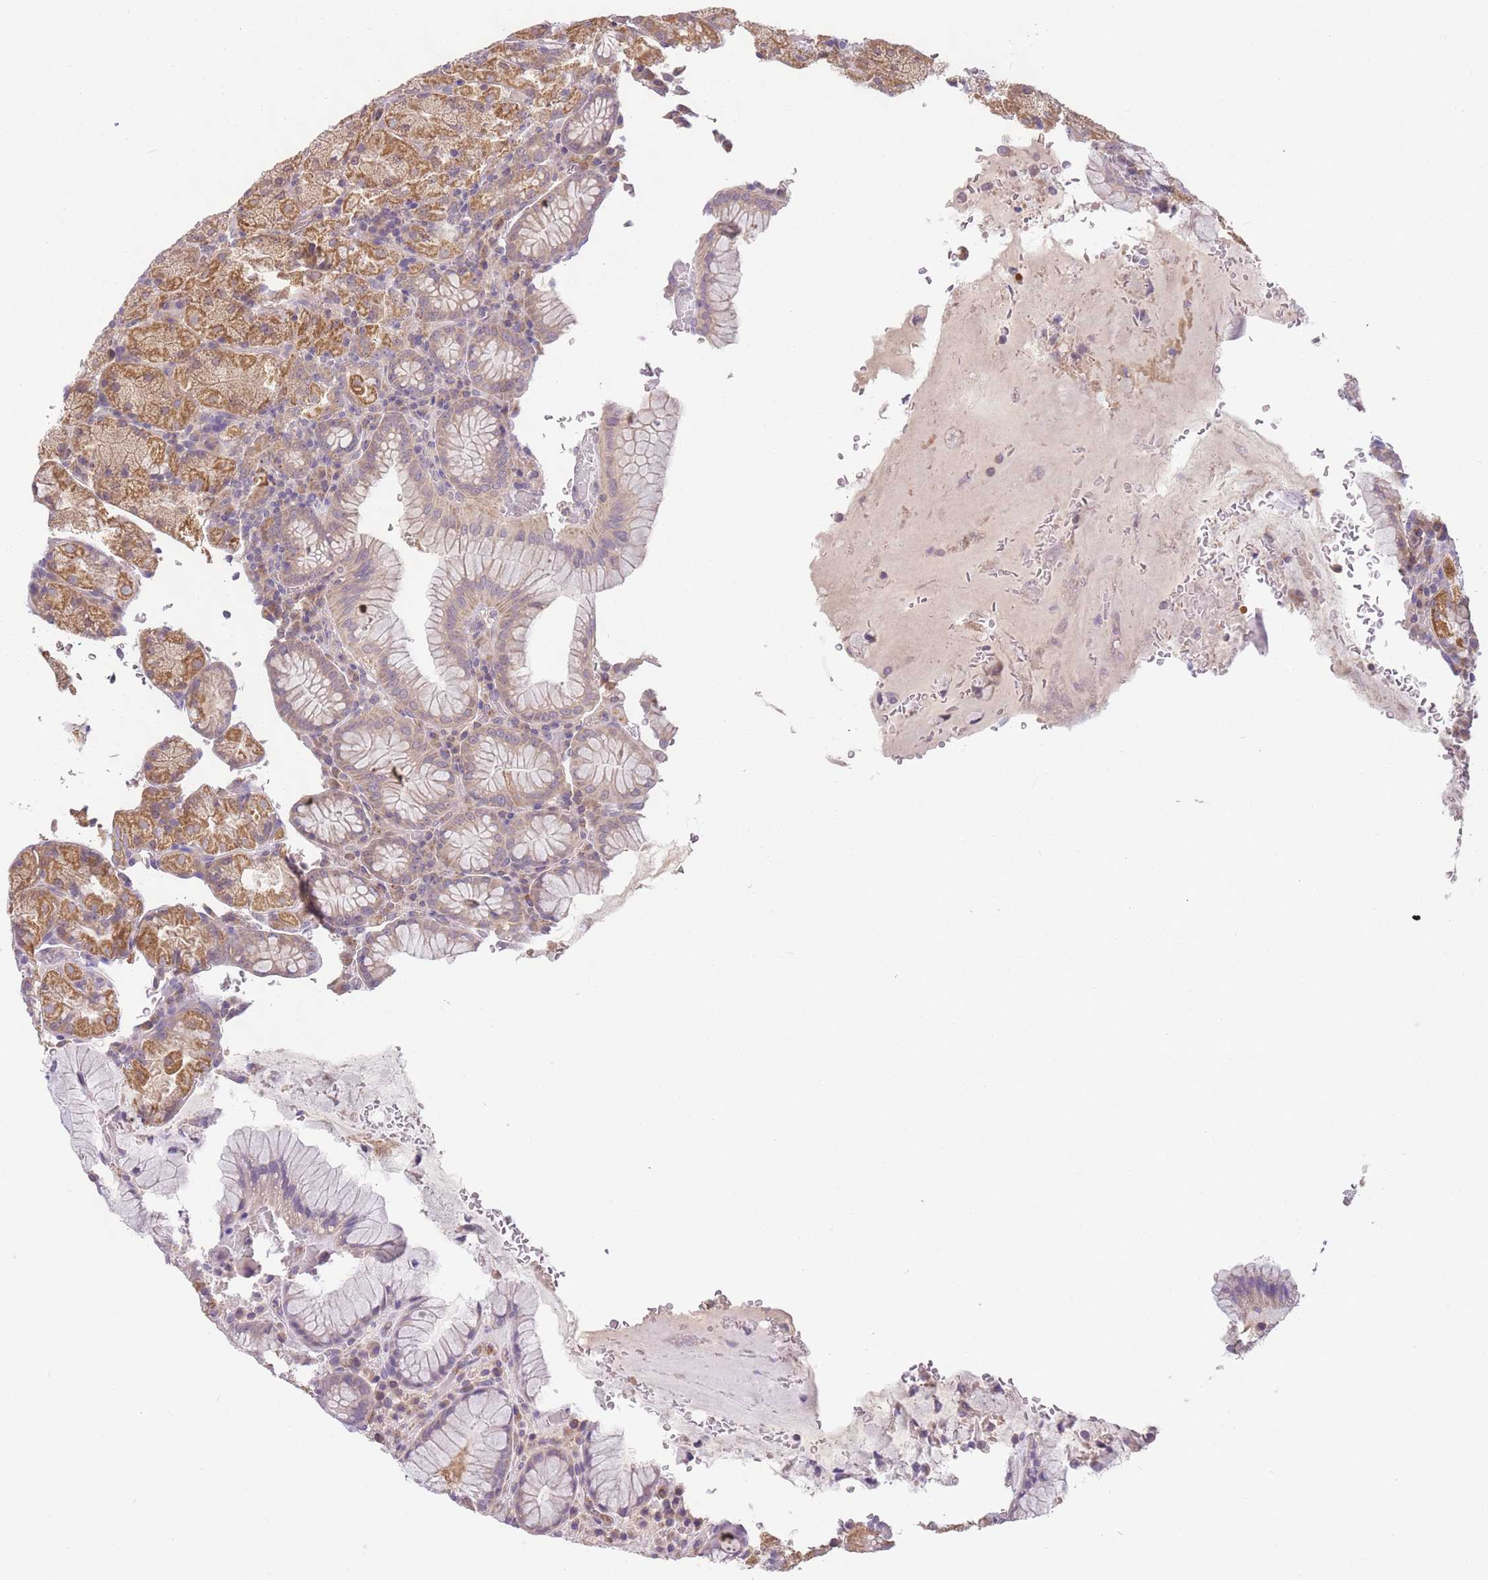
{"staining": {"intensity": "moderate", "quantity": "25%-75%", "location": "cytoplasmic/membranous"}, "tissue": "stomach", "cell_type": "Glandular cells", "image_type": "normal", "snomed": [{"axis": "morphology", "description": "Normal tissue, NOS"}, {"axis": "topography", "description": "Stomach, upper"}, {"axis": "topography", "description": "Stomach, lower"}], "caption": "Protein staining of benign stomach exhibits moderate cytoplasmic/membranous positivity in approximately 25%-75% of glandular cells. The staining was performed using DAB to visualize the protein expression in brown, while the nuclei were stained in blue with hematoxylin (Magnification: 20x).", "gene": "SKOR2", "patient": {"sex": "male", "age": 80}}